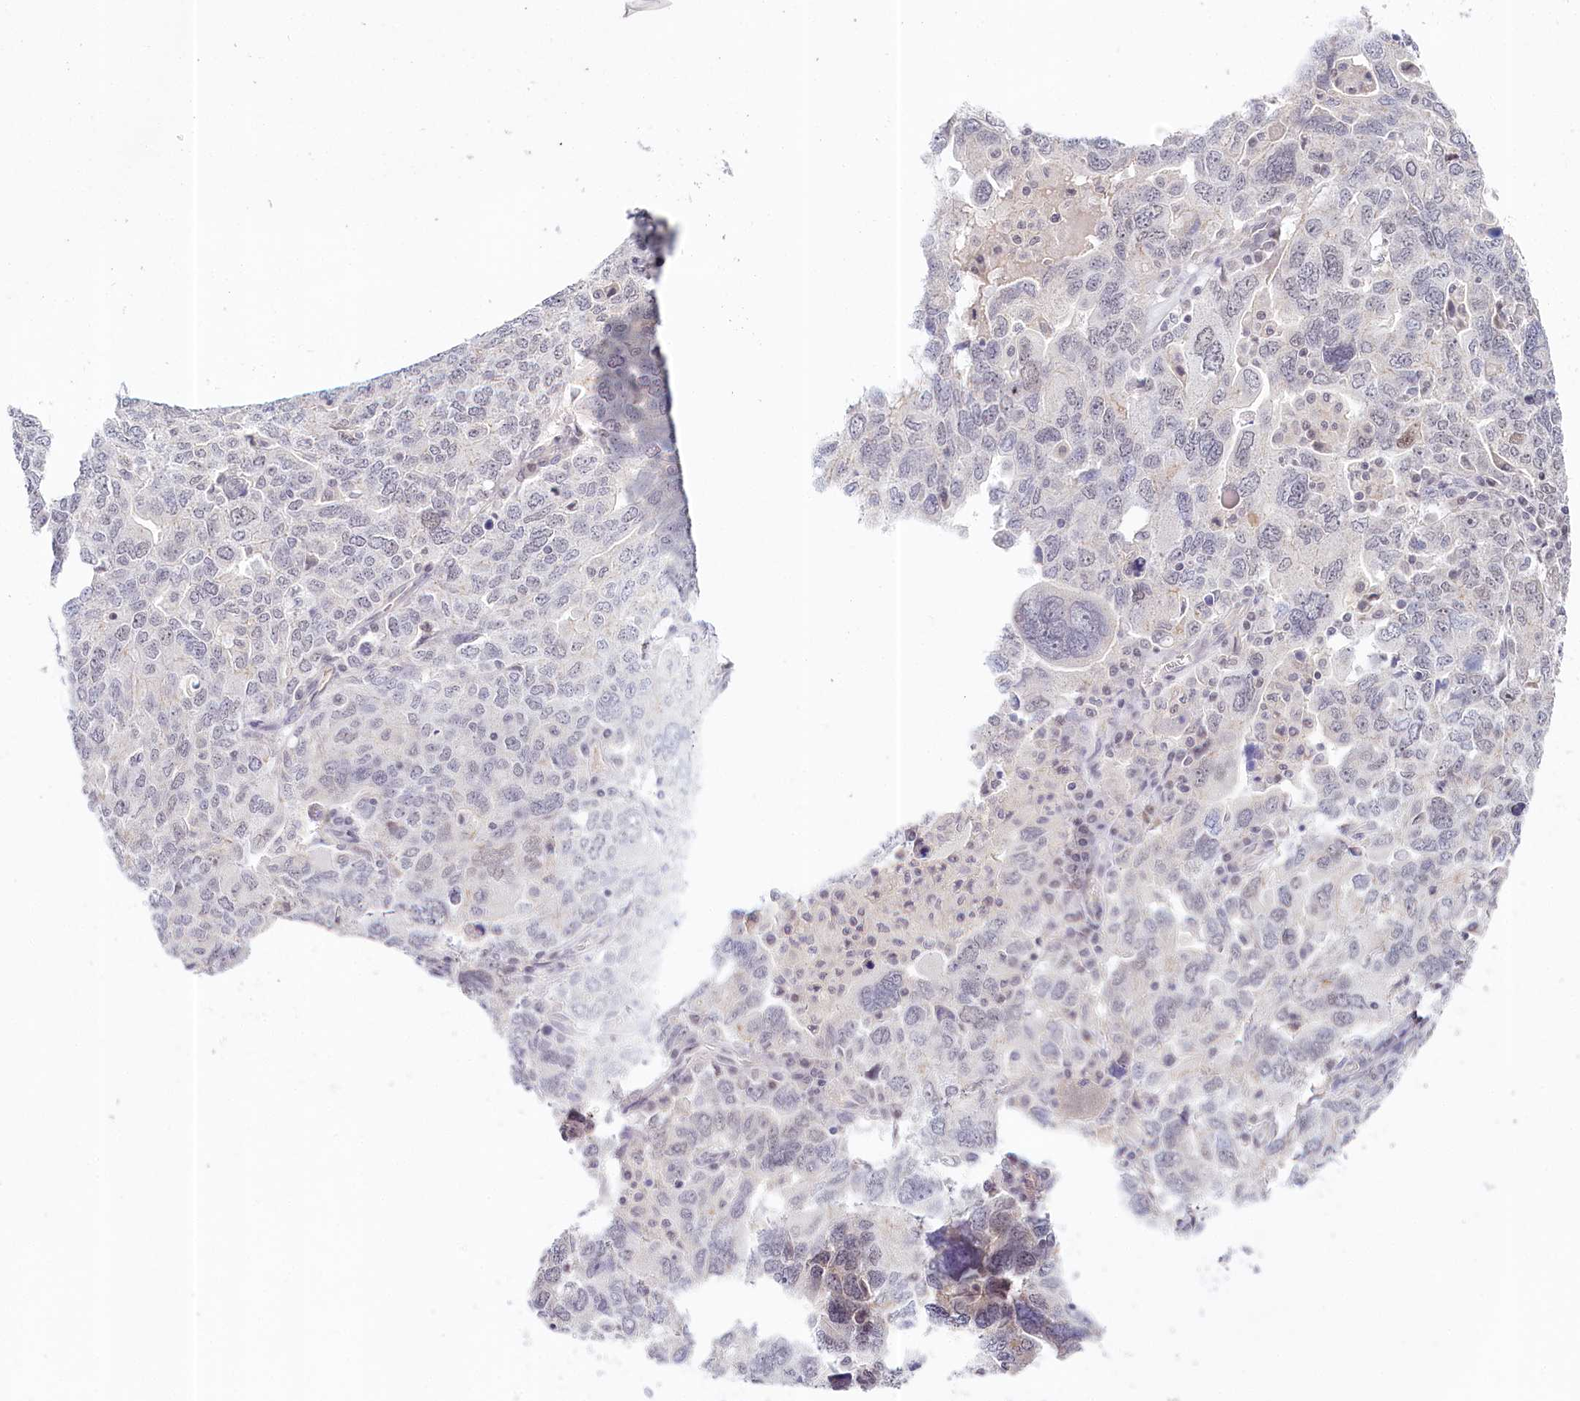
{"staining": {"intensity": "weak", "quantity": "<25%", "location": "nuclear"}, "tissue": "ovarian cancer", "cell_type": "Tumor cells", "image_type": "cancer", "snomed": [{"axis": "morphology", "description": "Carcinoma, endometroid"}, {"axis": "topography", "description": "Ovary"}], "caption": "Tumor cells are negative for brown protein staining in ovarian endometroid carcinoma.", "gene": "AMTN", "patient": {"sex": "female", "age": 62}}